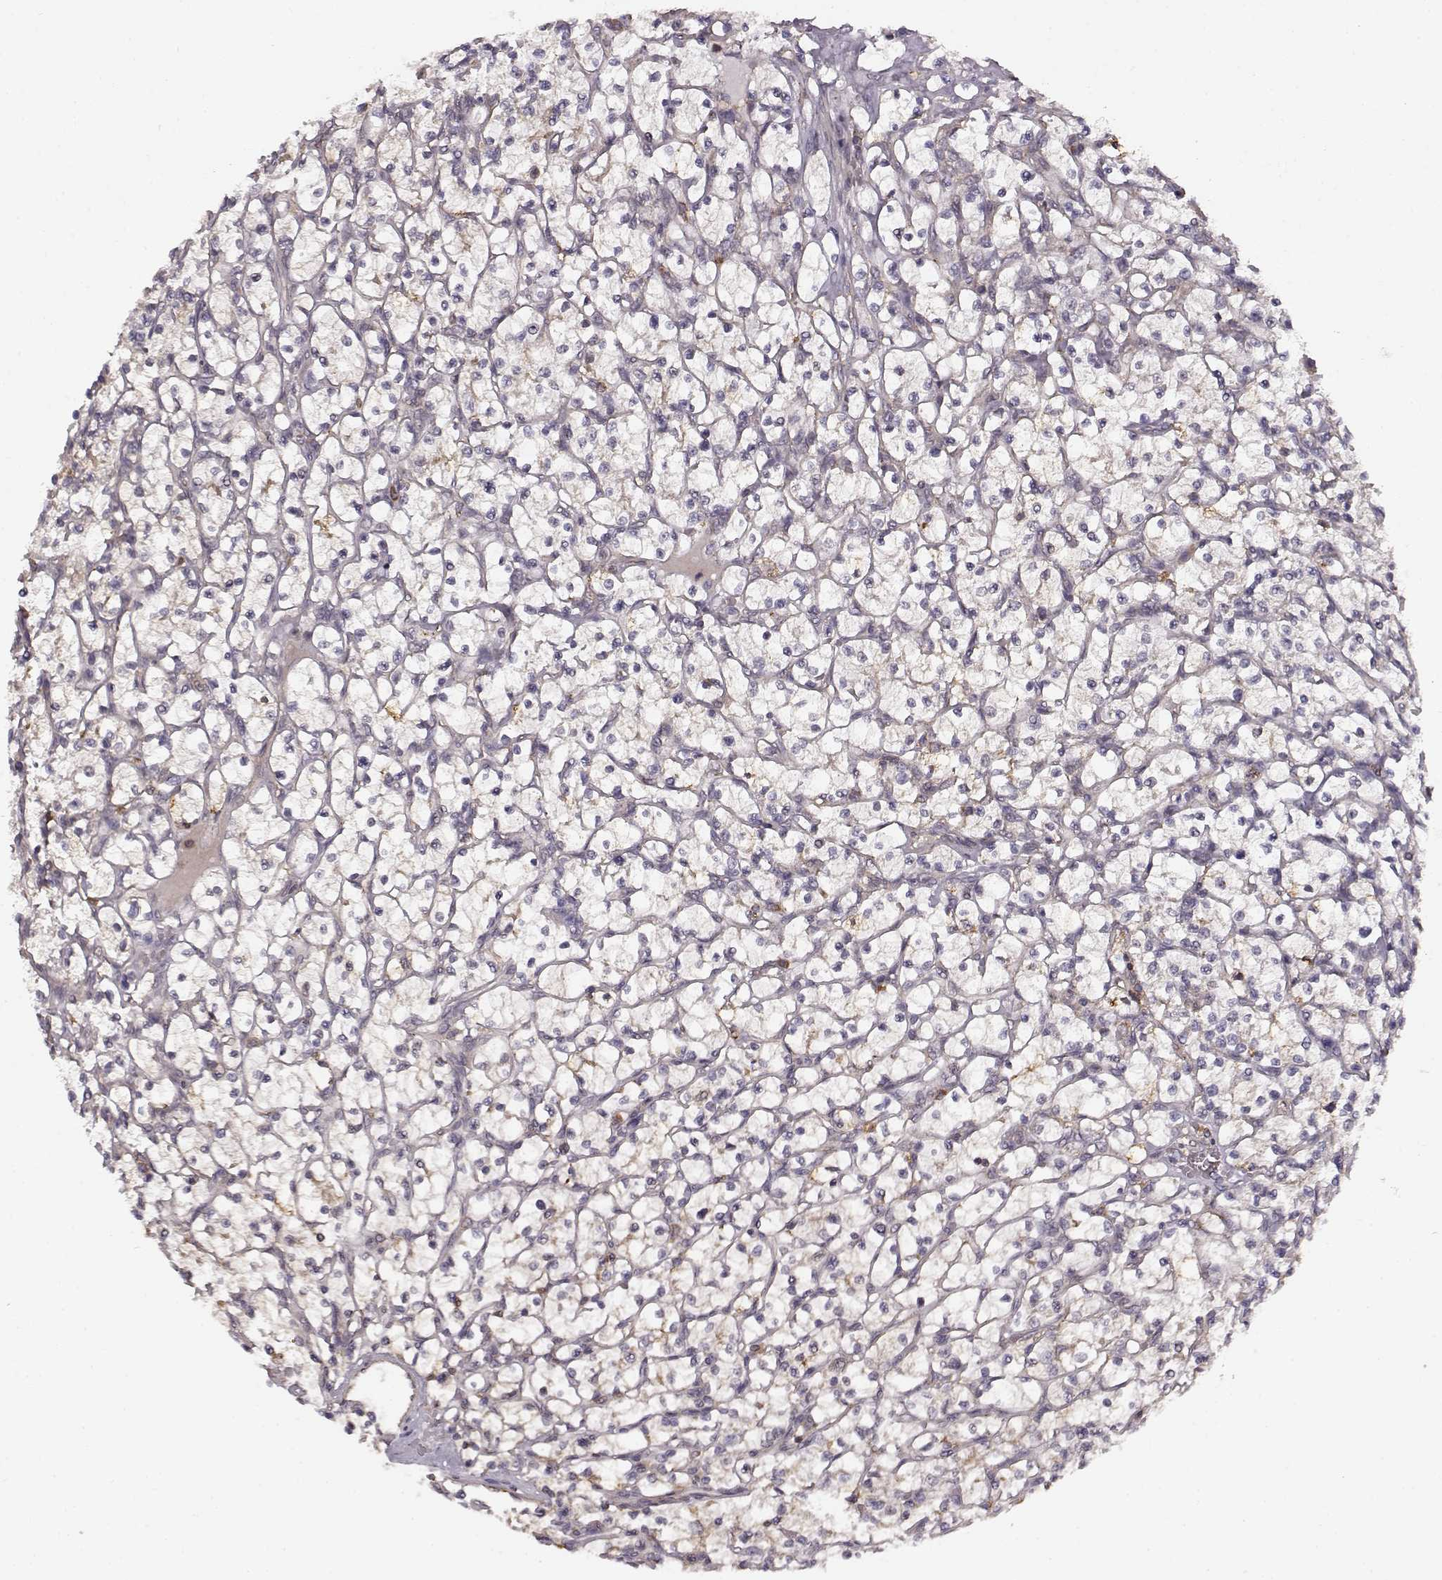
{"staining": {"intensity": "weak", "quantity": ">75%", "location": "cytoplasmic/membranous"}, "tissue": "renal cancer", "cell_type": "Tumor cells", "image_type": "cancer", "snomed": [{"axis": "morphology", "description": "Adenocarcinoma, NOS"}, {"axis": "topography", "description": "Kidney"}], "caption": "About >75% of tumor cells in human renal cancer demonstrate weak cytoplasmic/membranous protein positivity as visualized by brown immunohistochemical staining.", "gene": "MFSD1", "patient": {"sex": "female", "age": 64}}